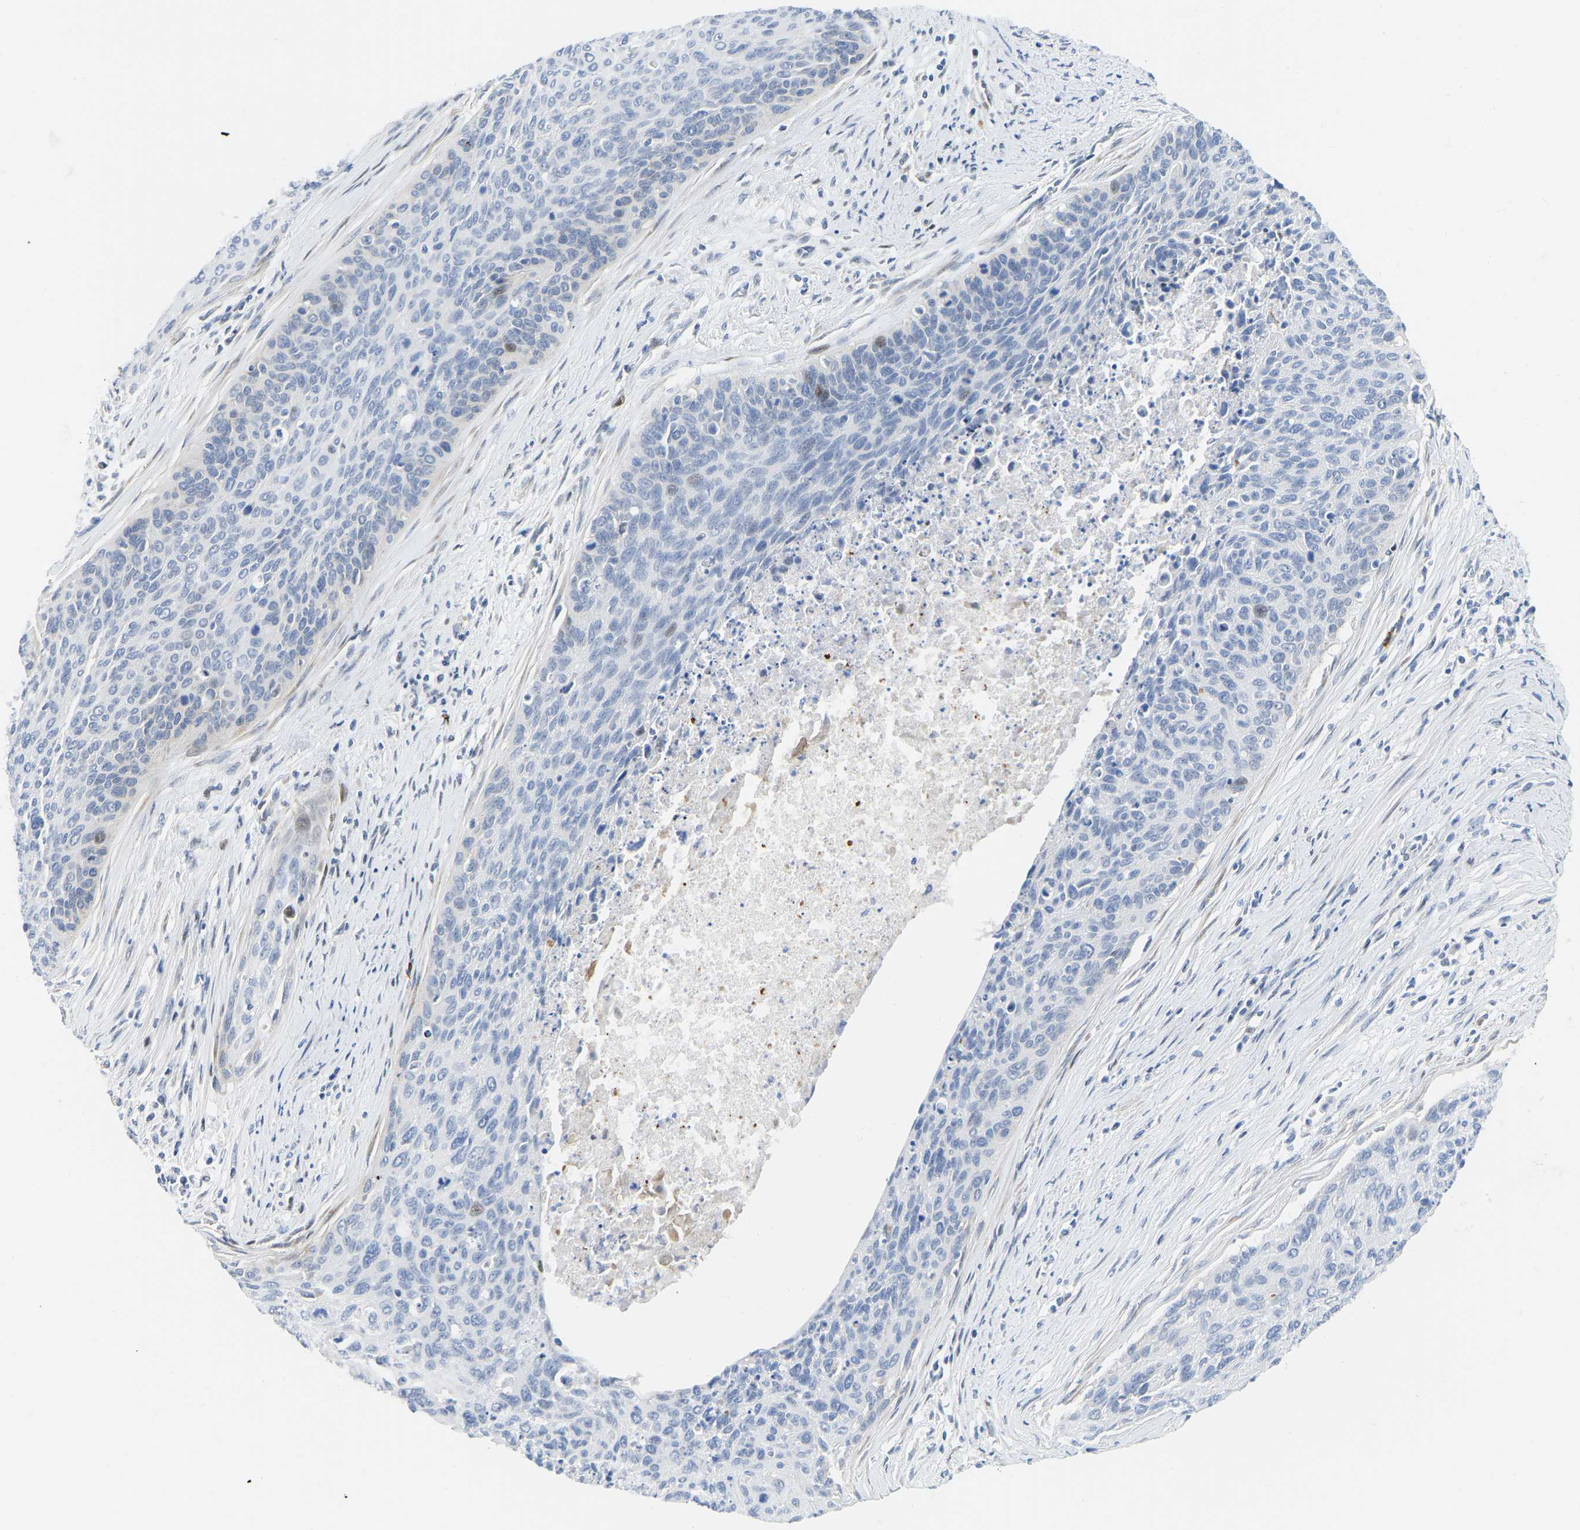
{"staining": {"intensity": "weak", "quantity": "<25%", "location": "nuclear"}, "tissue": "cervical cancer", "cell_type": "Tumor cells", "image_type": "cancer", "snomed": [{"axis": "morphology", "description": "Squamous cell carcinoma, NOS"}, {"axis": "topography", "description": "Cervix"}], "caption": "DAB (3,3'-diaminobenzidine) immunohistochemical staining of cervical cancer (squamous cell carcinoma) shows no significant staining in tumor cells. (Stains: DAB (3,3'-diaminobenzidine) immunohistochemistry (IHC) with hematoxylin counter stain, Microscopy: brightfield microscopy at high magnification).", "gene": "HDAC5", "patient": {"sex": "female", "age": 55}}